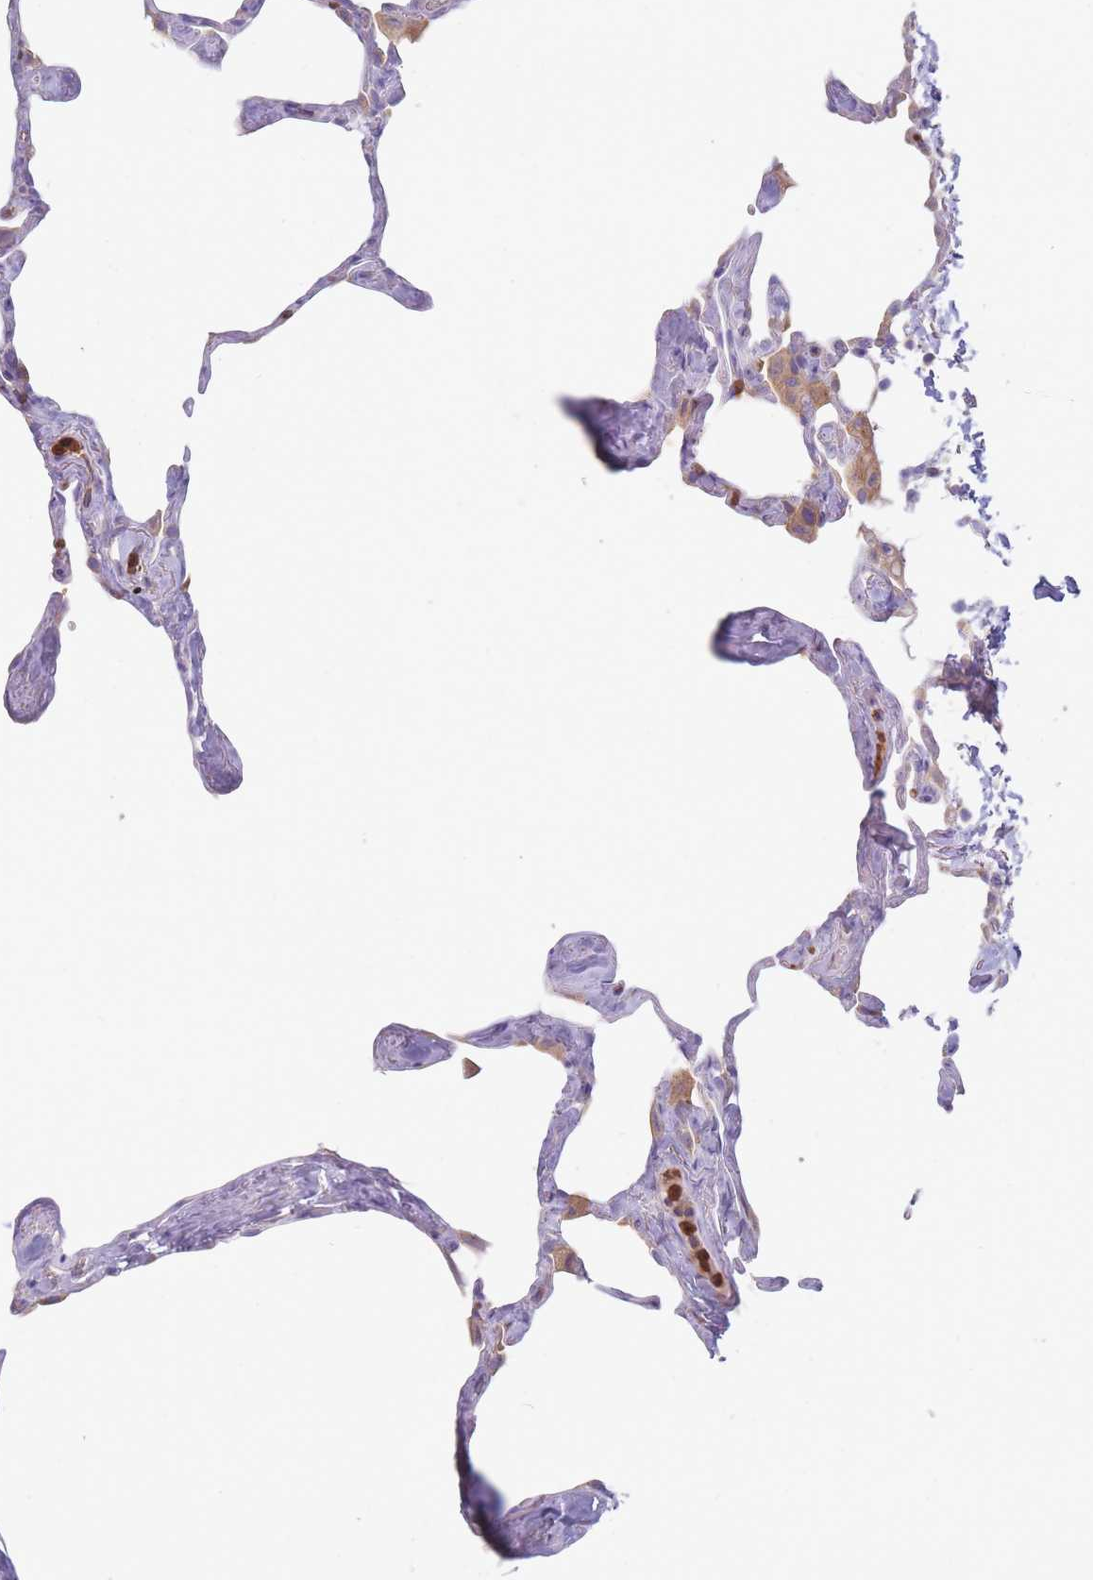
{"staining": {"intensity": "negative", "quantity": "none", "location": "none"}, "tissue": "lung", "cell_type": "Alveolar cells", "image_type": "normal", "snomed": [{"axis": "morphology", "description": "Normal tissue, NOS"}, {"axis": "topography", "description": "Lung"}], "caption": "A histopathology image of lung stained for a protein displays no brown staining in alveolar cells. (Brightfield microscopy of DAB IHC at high magnification).", "gene": "ST3GAL4", "patient": {"sex": "male", "age": 65}}